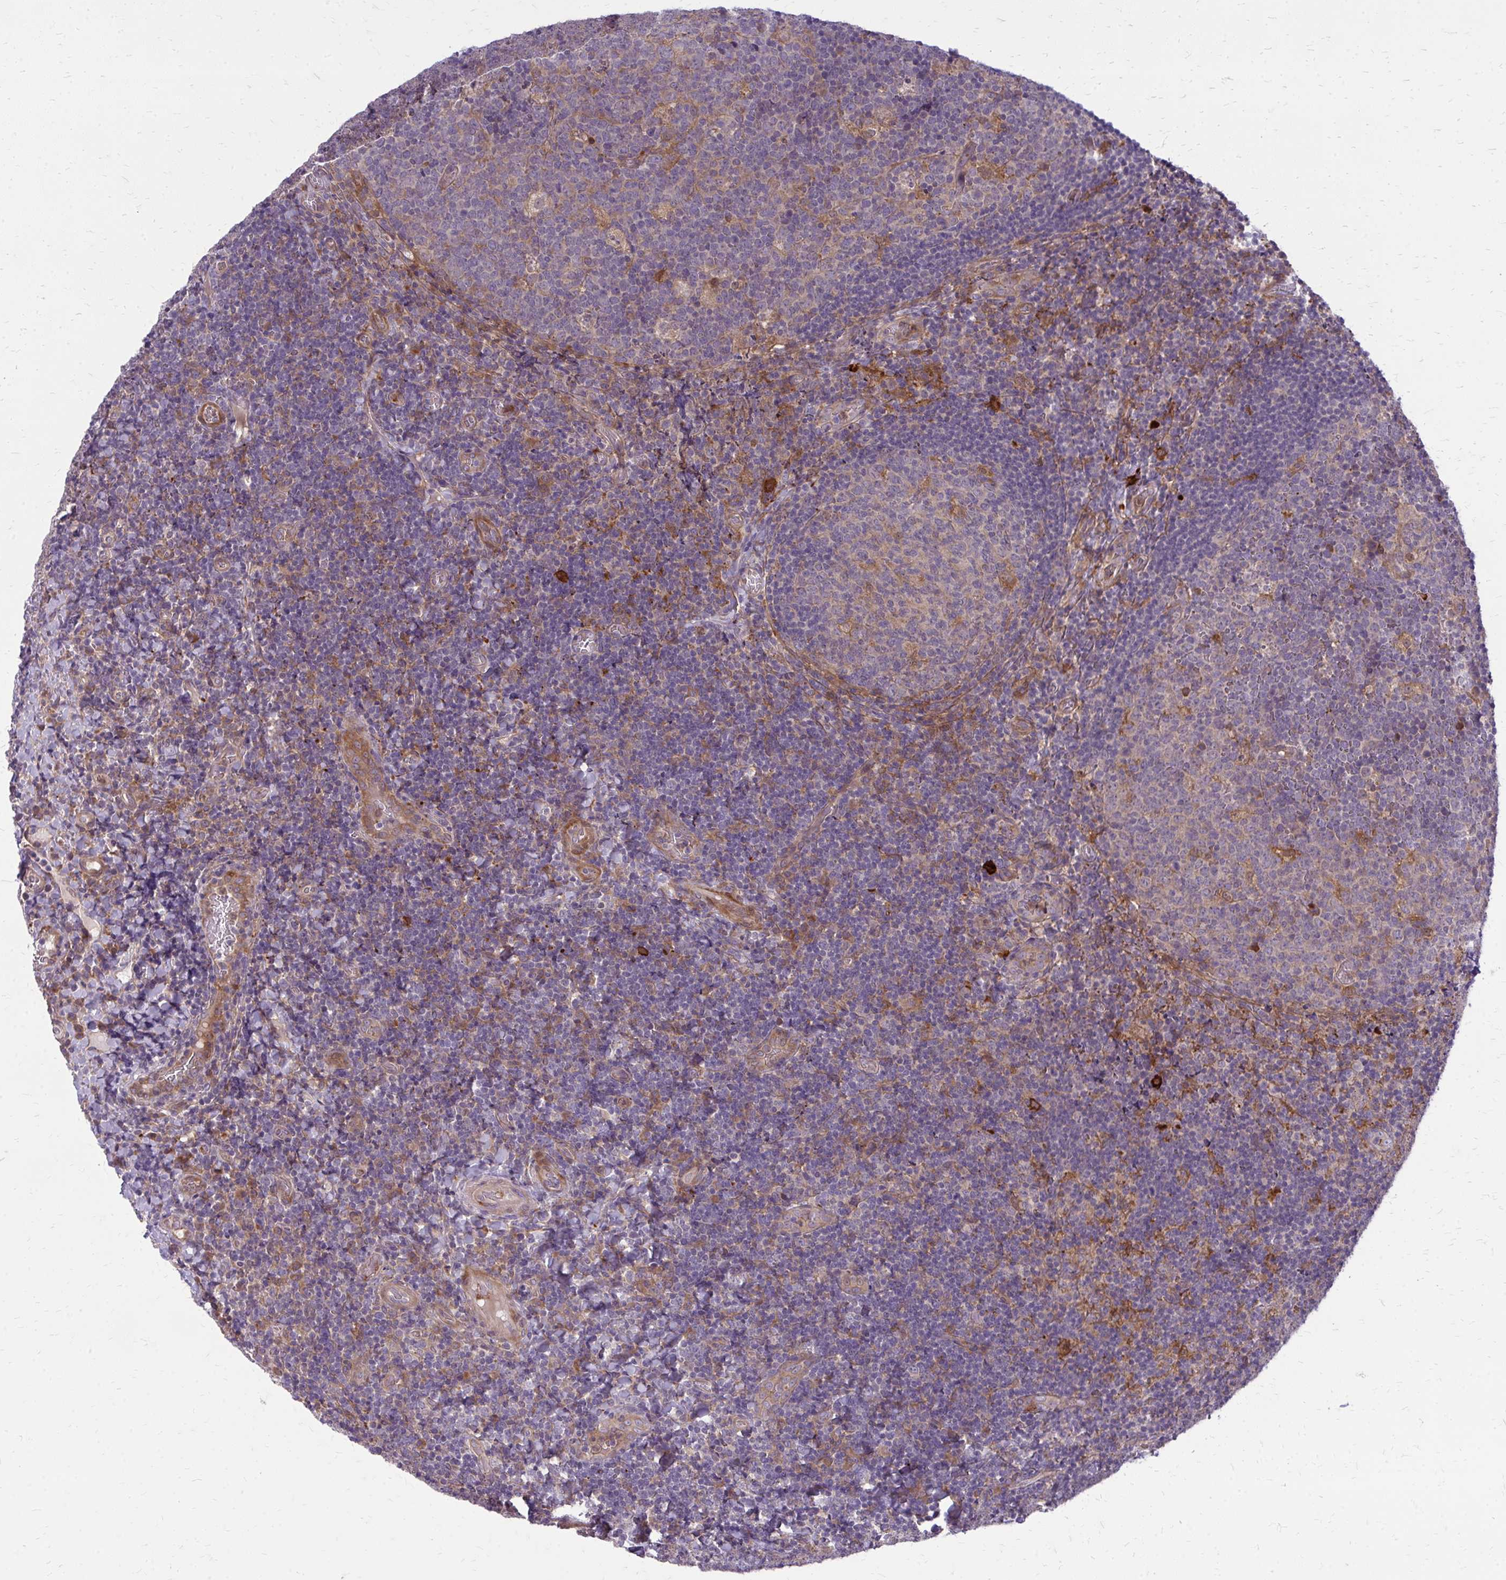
{"staining": {"intensity": "moderate", "quantity": "<25%", "location": "cytoplasmic/membranous"}, "tissue": "tonsil", "cell_type": "Germinal center cells", "image_type": "normal", "snomed": [{"axis": "morphology", "description": "Normal tissue, NOS"}, {"axis": "topography", "description": "Tonsil"}], "caption": "Brown immunohistochemical staining in normal tonsil displays moderate cytoplasmic/membranous positivity in about <25% of germinal center cells. (Brightfield microscopy of DAB IHC at high magnification).", "gene": "OXNAD1", "patient": {"sex": "male", "age": 17}}